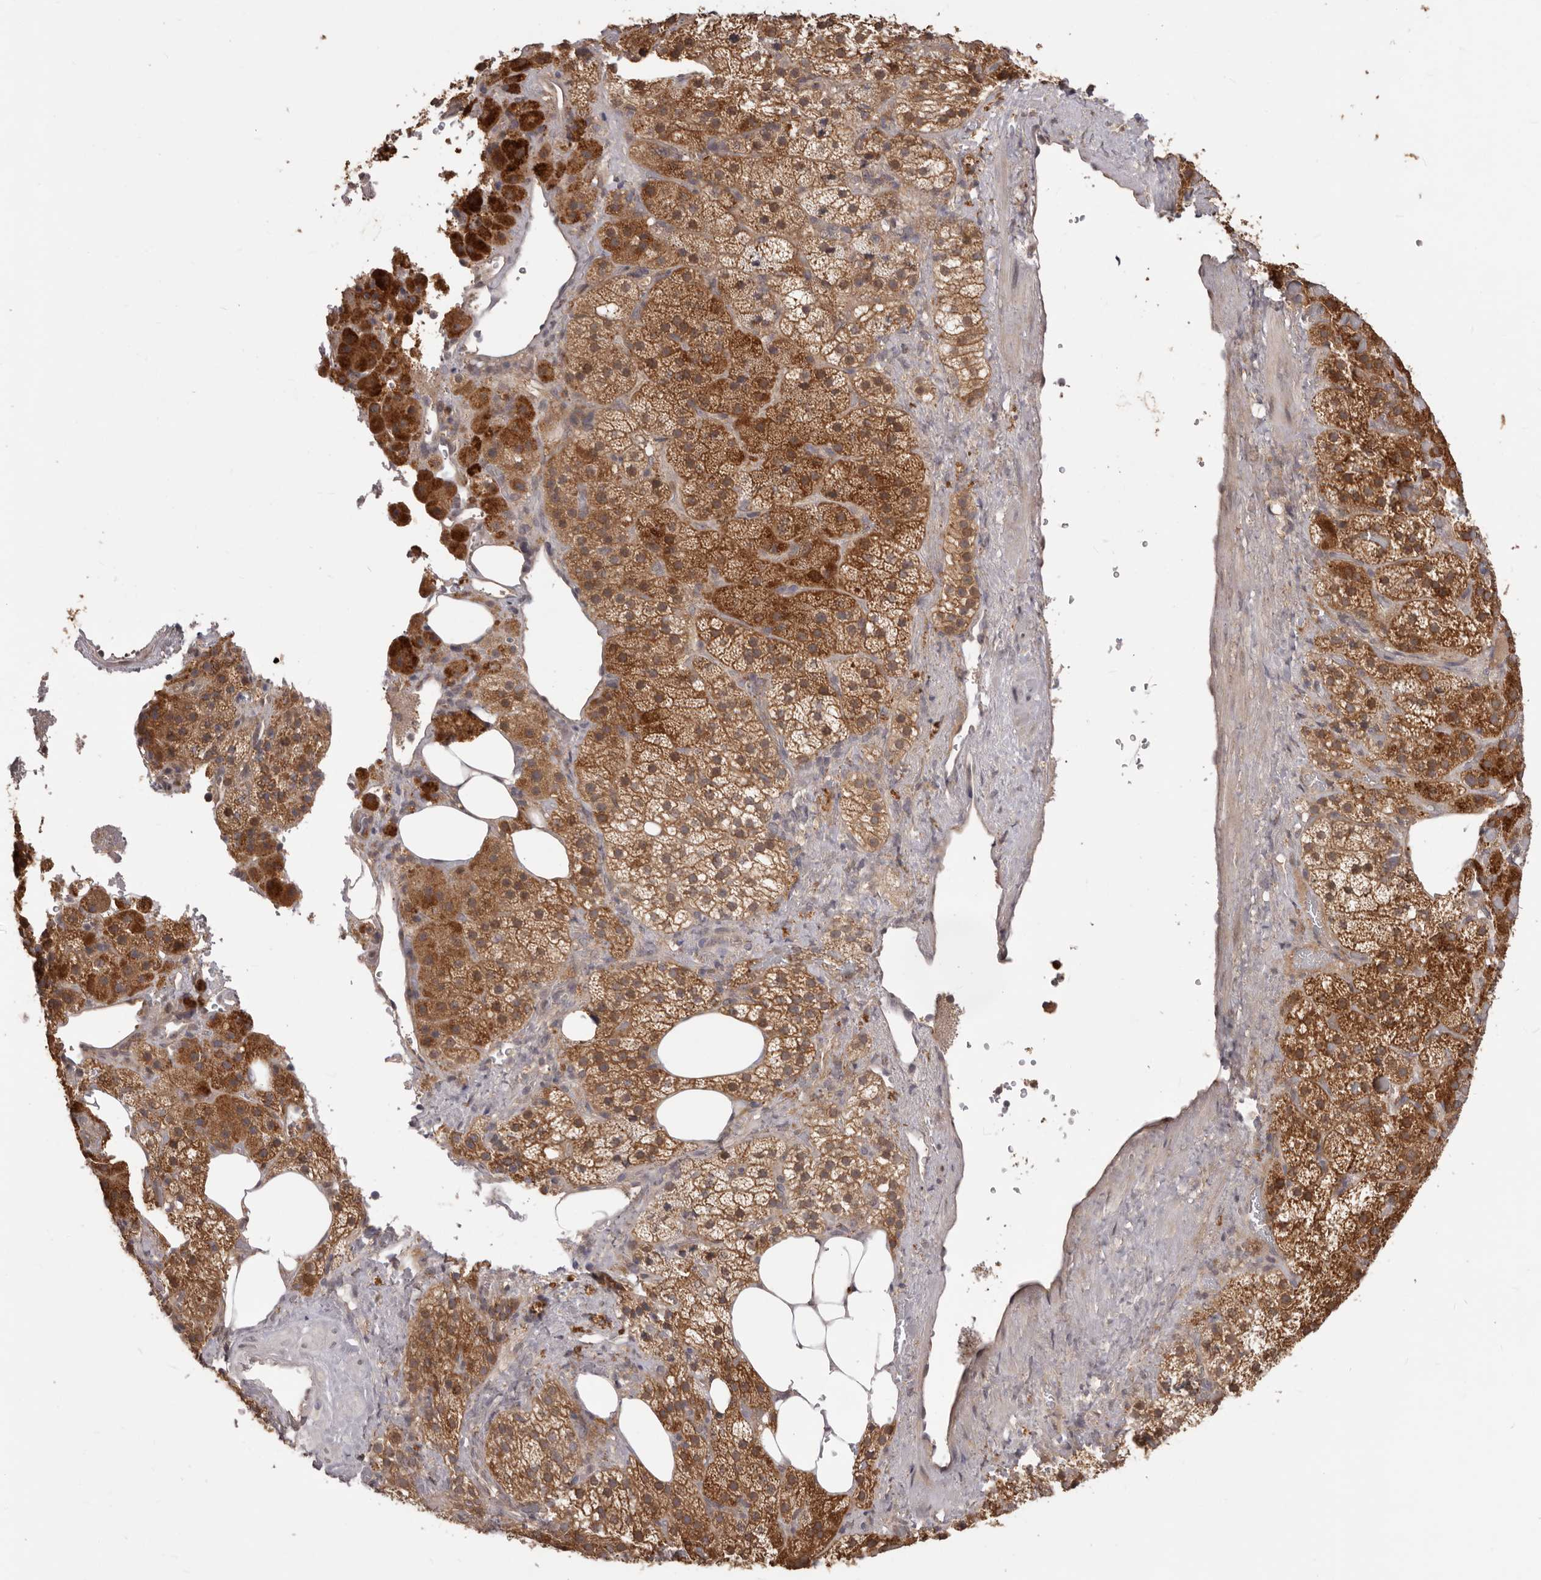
{"staining": {"intensity": "strong", "quantity": ">75%", "location": "cytoplasmic/membranous"}, "tissue": "adrenal gland", "cell_type": "Glandular cells", "image_type": "normal", "snomed": [{"axis": "morphology", "description": "Normal tissue, NOS"}, {"axis": "topography", "description": "Adrenal gland"}], "caption": "Immunohistochemistry (IHC) photomicrograph of normal human adrenal gland stained for a protein (brown), which displays high levels of strong cytoplasmic/membranous expression in about >75% of glandular cells.", "gene": "MTO1", "patient": {"sex": "female", "age": 59}}